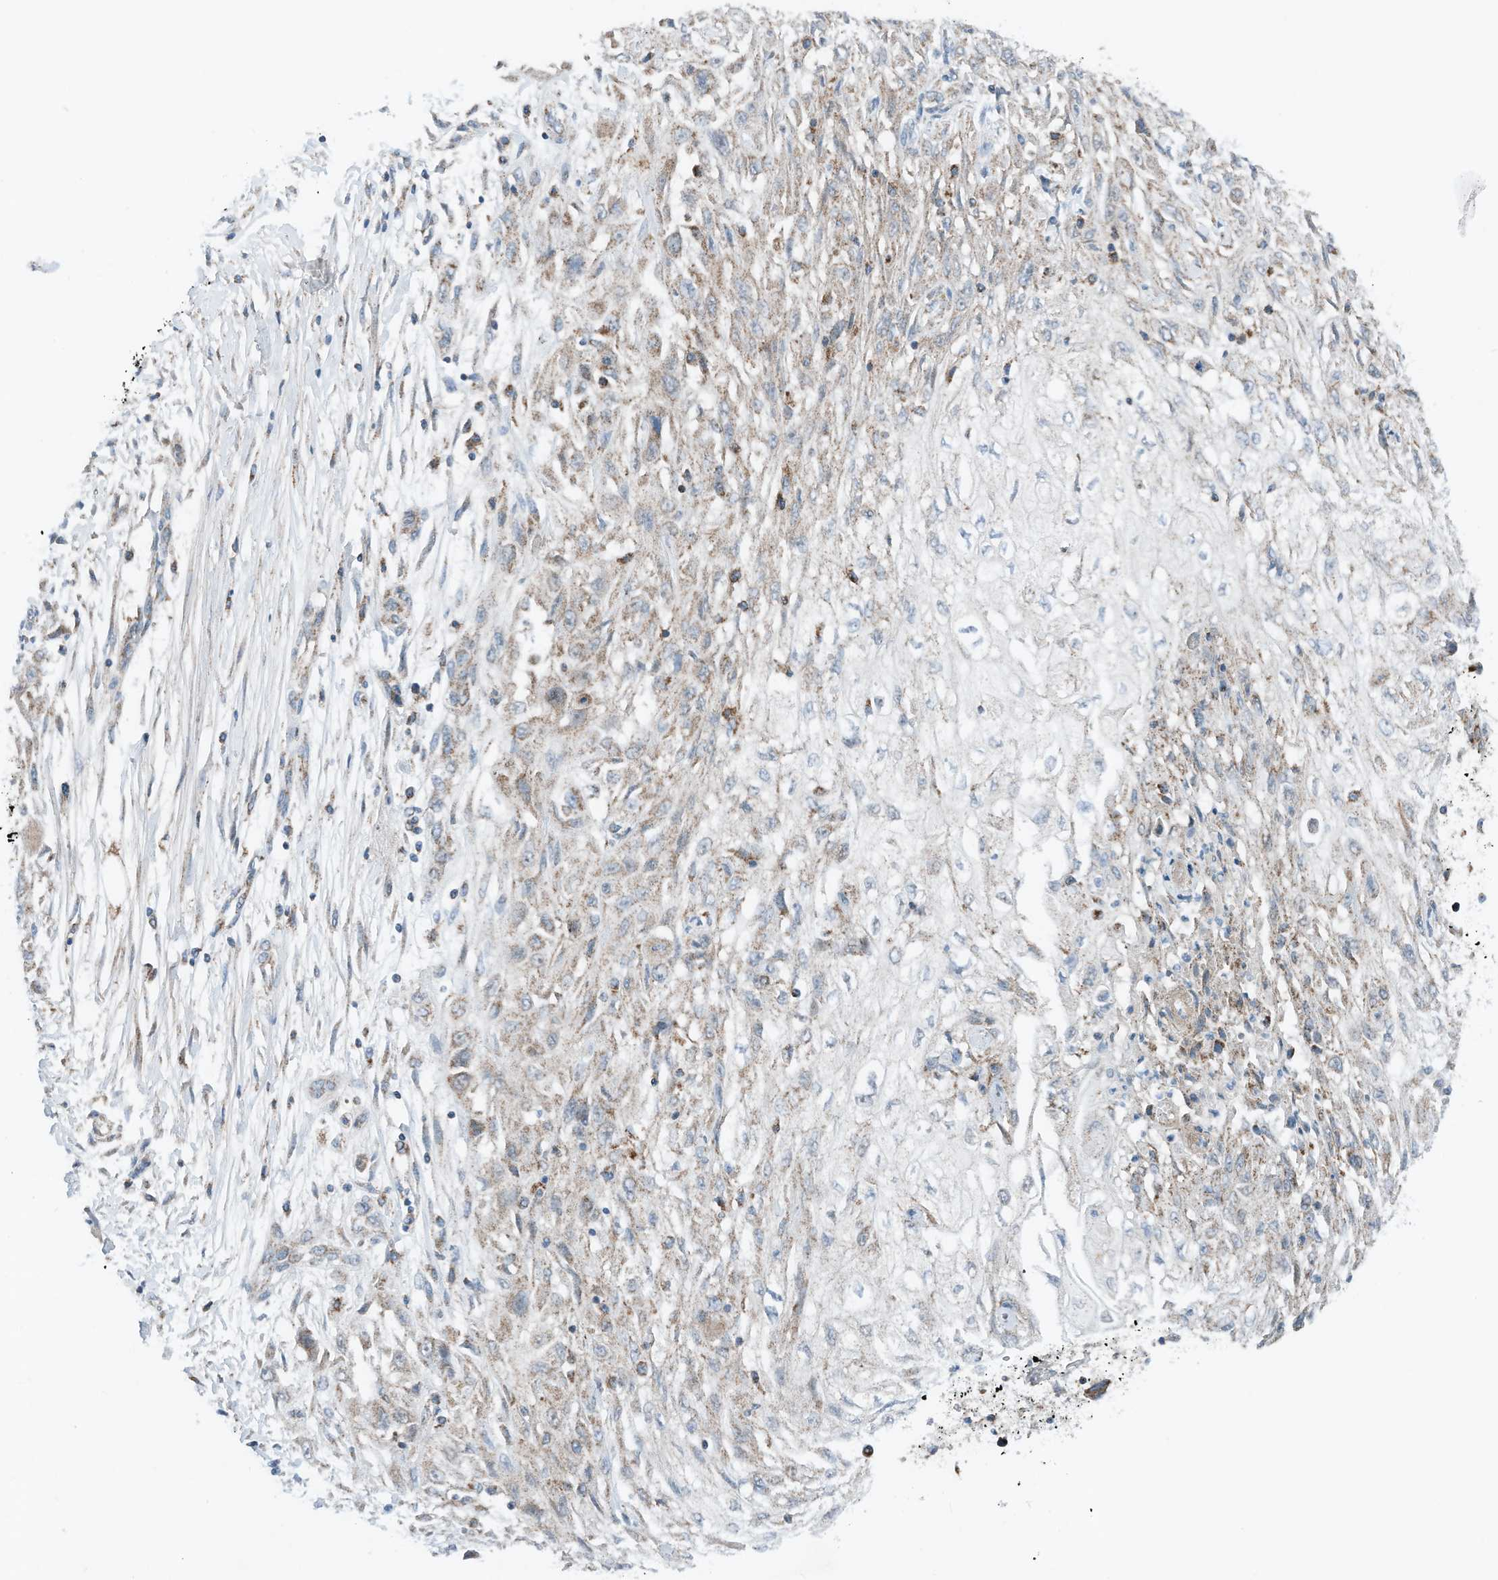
{"staining": {"intensity": "weak", "quantity": "25%-75%", "location": "cytoplasmic/membranous"}, "tissue": "skin cancer", "cell_type": "Tumor cells", "image_type": "cancer", "snomed": [{"axis": "morphology", "description": "Squamous cell carcinoma, NOS"}, {"axis": "morphology", "description": "Squamous cell carcinoma, metastatic, NOS"}, {"axis": "topography", "description": "Skin"}, {"axis": "topography", "description": "Lymph node"}], "caption": "Approximately 25%-75% of tumor cells in human skin cancer (metastatic squamous cell carcinoma) show weak cytoplasmic/membranous protein staining as visualized by brown immunohistochemical staining.", "gene": "RMND1", "patient": {"sex": "male", "age": 75}}